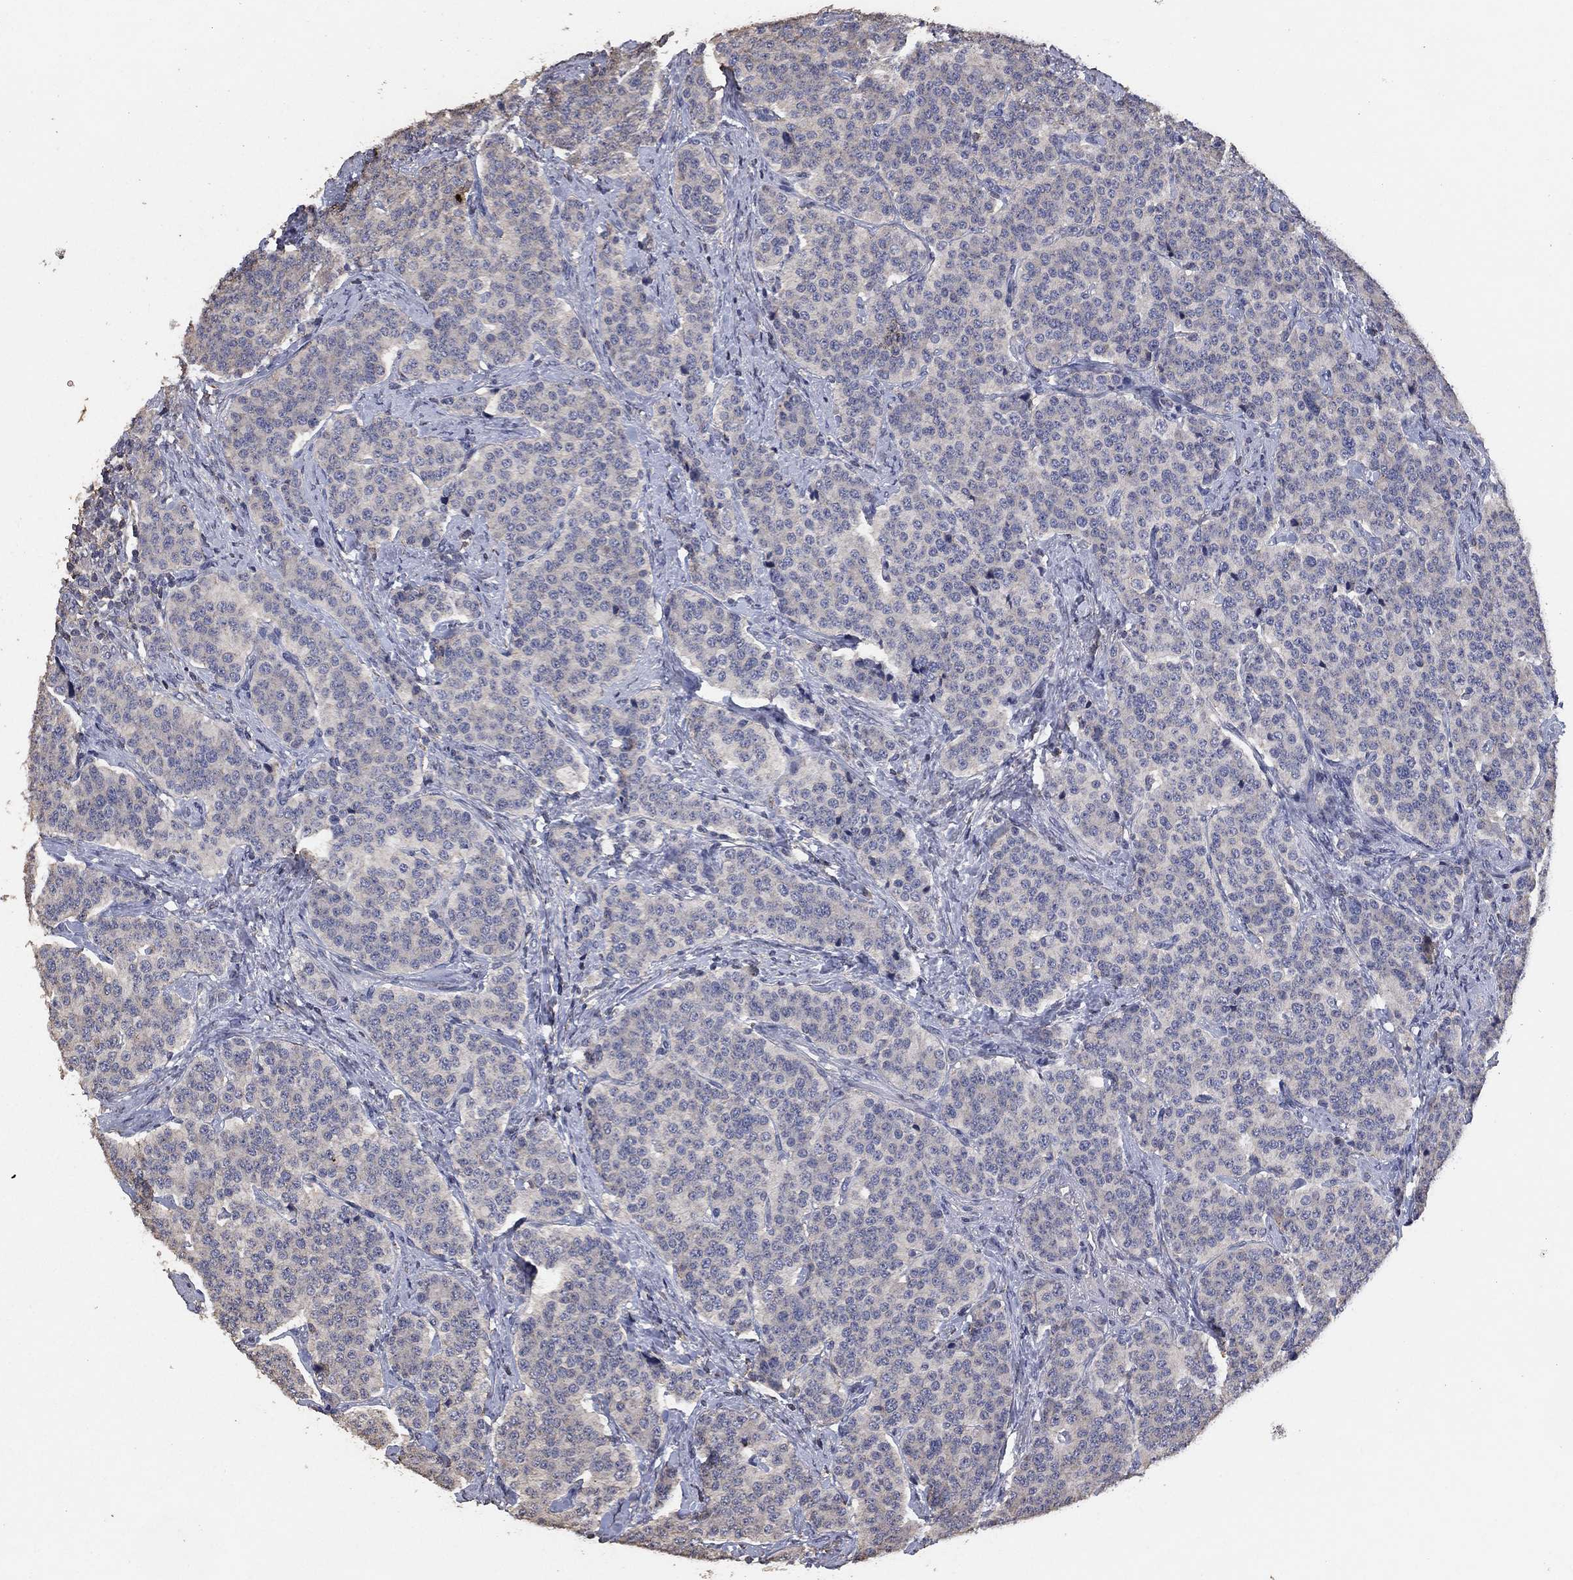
{"staining": {"intensity": "negative", "quantity": "none", "location": "none"}, "tissue": "carcinoid", "cell_type": "Tumor cells", "image_type": "cancer", "snomed": [{"axis": "morphology", "description": "Carcinoid, malignant, NOS"}, {"axis": "topography", "description": "Small intestine"}], "caption": "This is a photomicrograph of IHC staining of carcinoid, which shows no staining in tumor cells.", "gene": "ADPRHL1", "patient": {"sex": "female", "age": 58}}